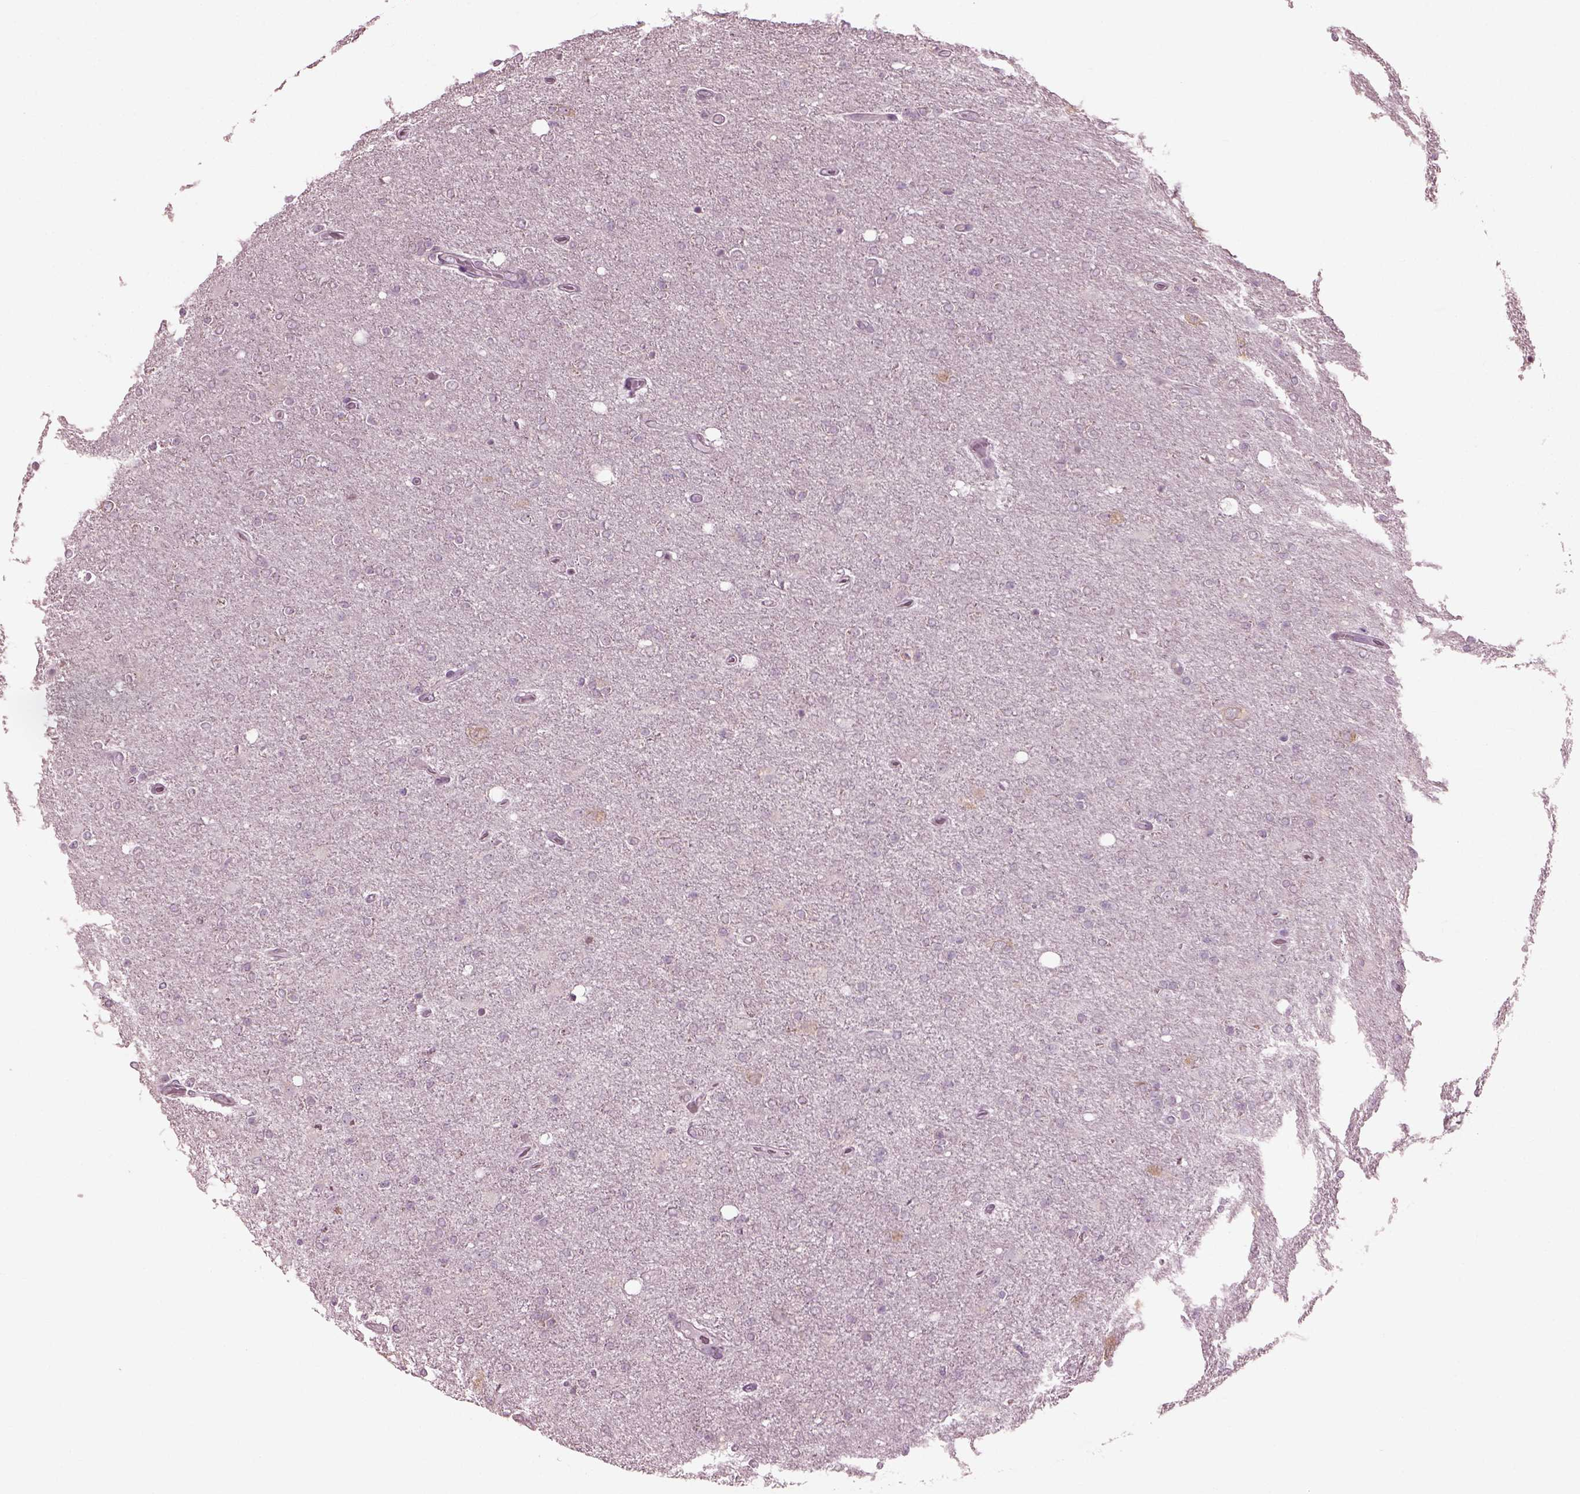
{"staining": {"intensity": "negative", "quantity": "none", "location": "none"}, "tissue": "glioma", "cell_type": "Tumor cells", "image_type": "cancer", "snomed": [{"axis": "morphology", "description": "Glioma, malignant, High grade"}, {"axis": "topography", "description": "Cerebral cortex"}], "caption": "Malignant high-grade glioma was stained to show a protein in brown. There is no significant positivity in tumor cells. (Stains: DAB (3,3'-diaminobenzidine) immunohistochemistry with hematoxylin counter stain, Microscopy: brightfield microscopy at high magnification).", "gene": "CABP5", "patient": {"sex": "male", "age": 70}}